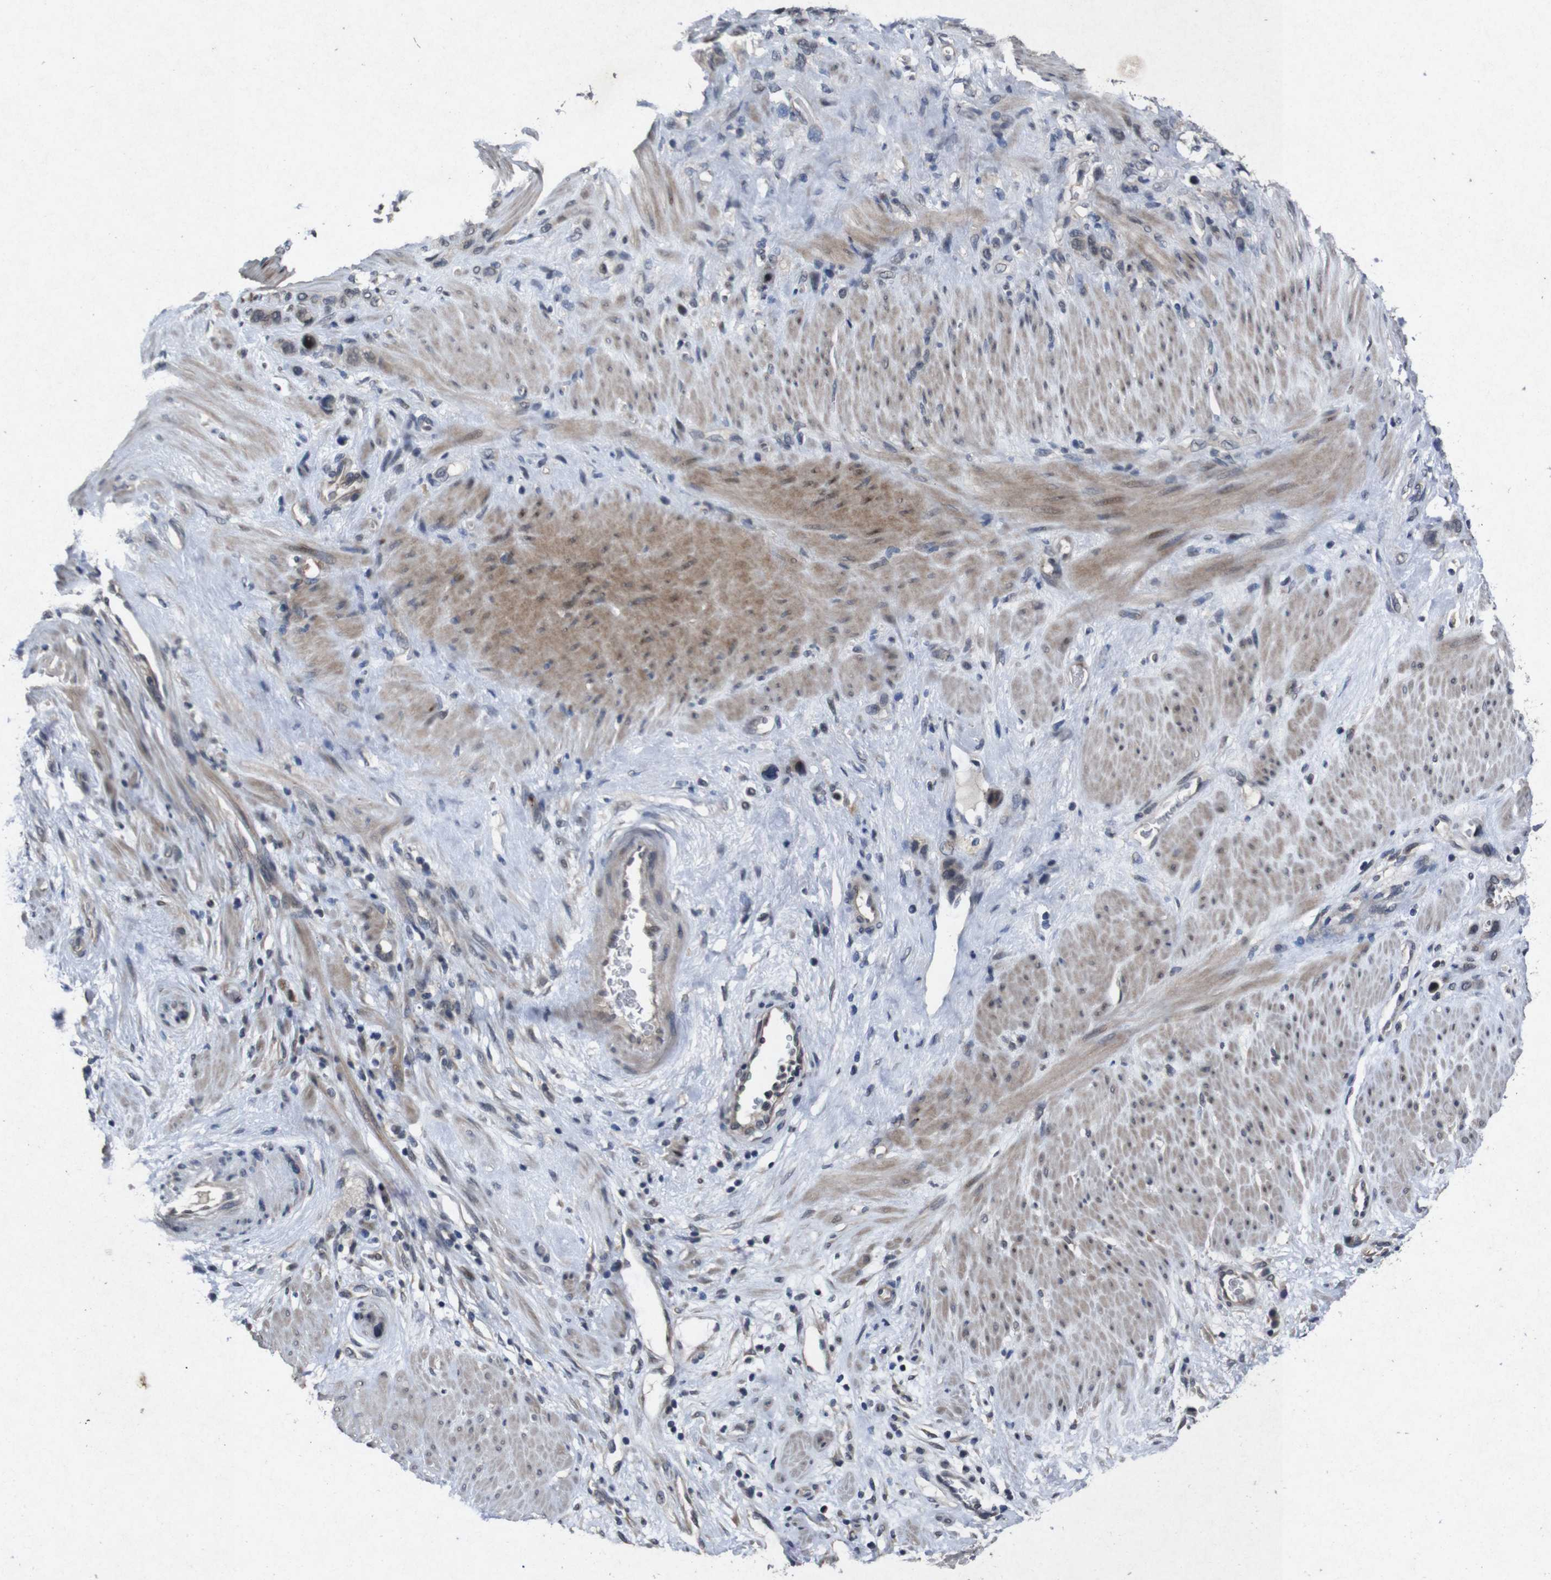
{"staining": {"intensity": "weak", "quantity": "25%-75%", "location": "cytoplasmic/membranous"}, "tissue": "stomach cancer", "cell_type": "Tumor cells", "image_type": "cancer", "snomed": [{"axis": "morphology", "description": "Adenocarcinoma, NOS"}, {"axis": "morphology", "description": "Adenocarcinoma, High grade"}, {"axis": "topography", "description": "Stomach, upper"}, {"axis": "topography", "description": "Stomach, lower"}], "caption": "Weak cytoplasmic/membranous staining for a protein is appreciated in approximately 25%-75% of tumor cells of adenocarcinoma (stomach) using immunohistochemistry (IHC).", "gene": "AKT3", "patient": {"sex": "female", "age": 65}}